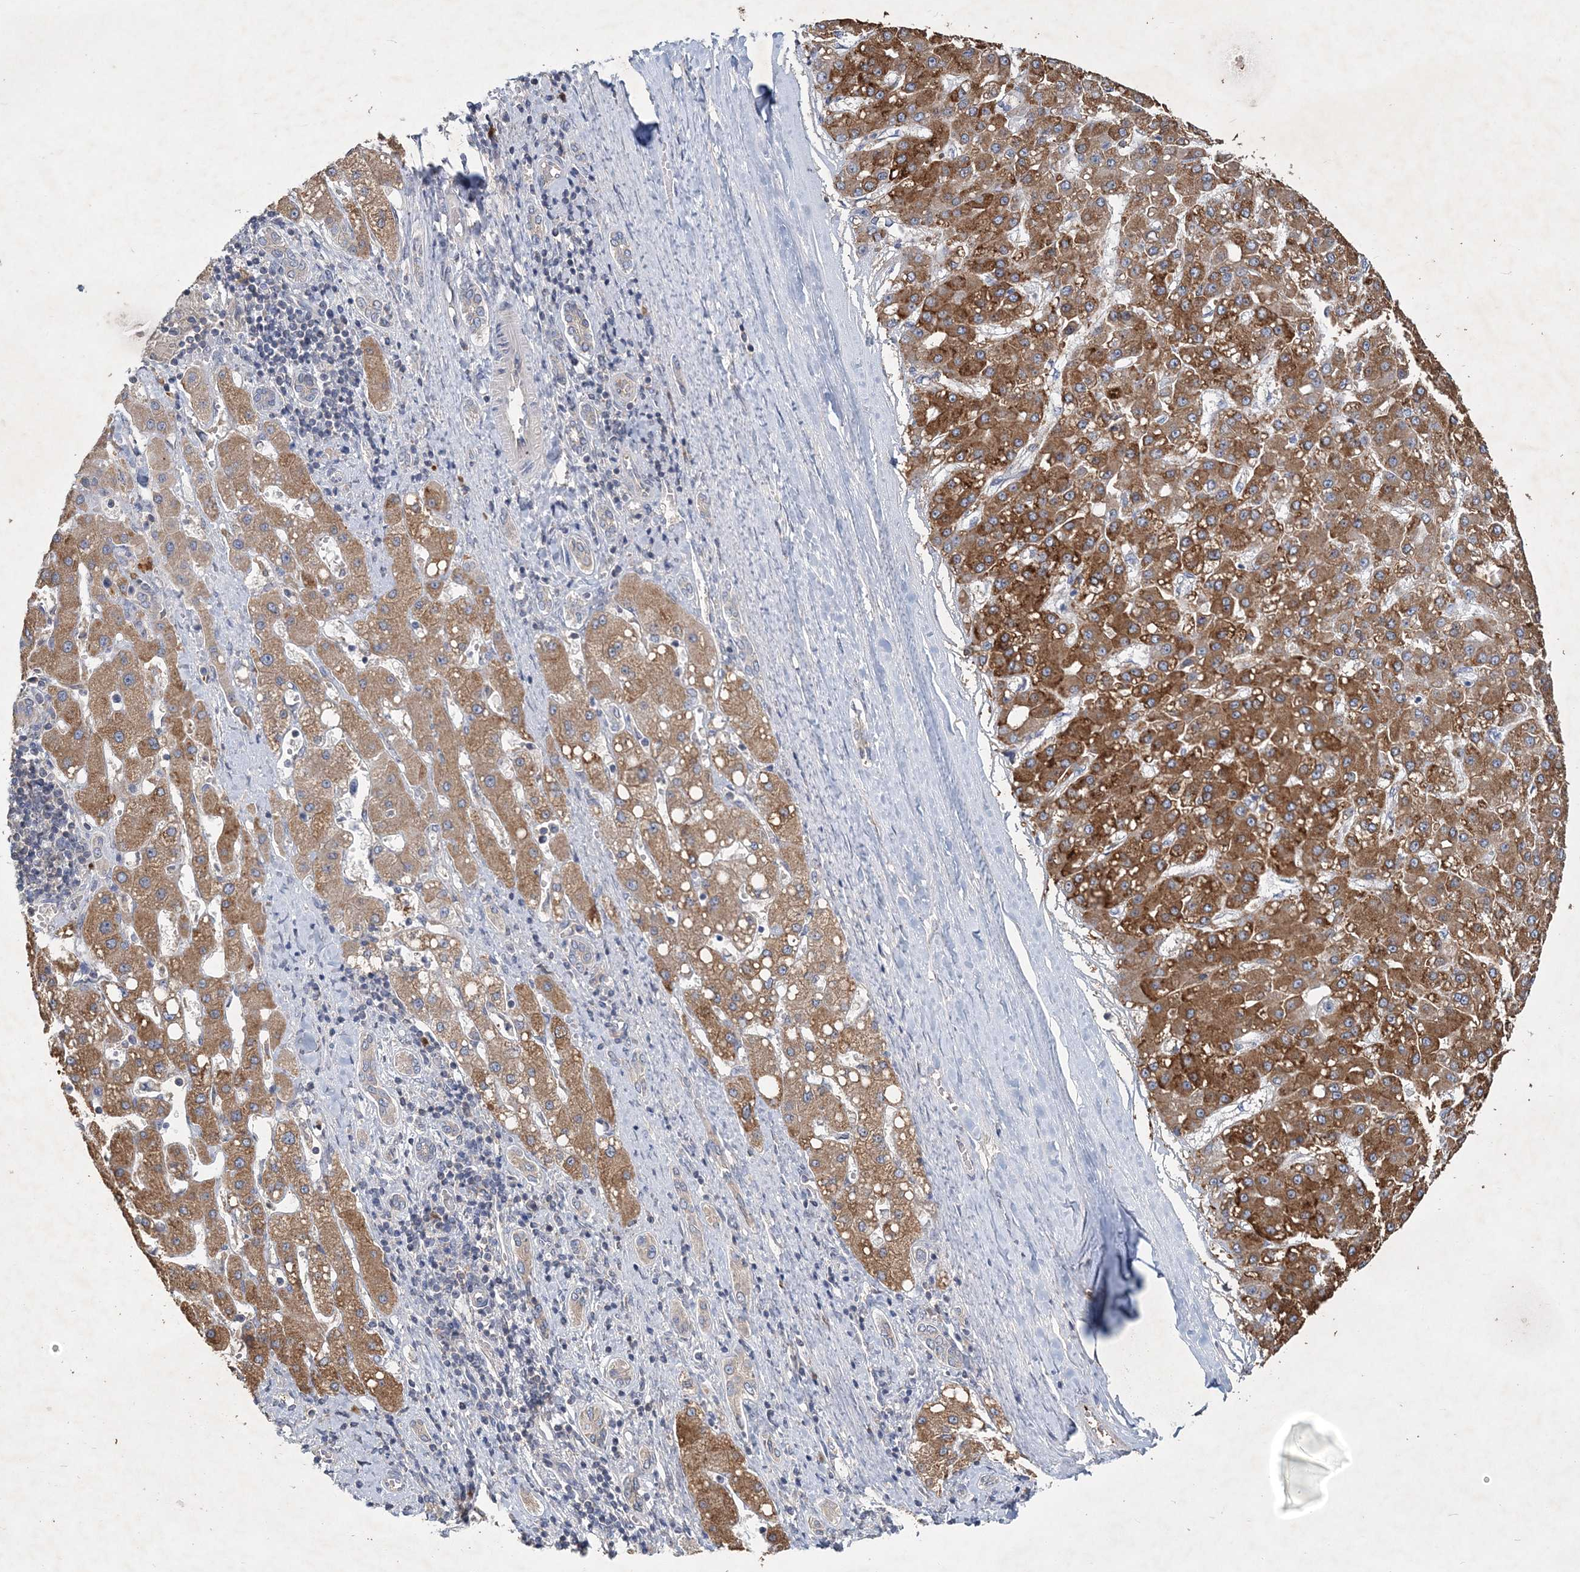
{"staining": {"intensity": "moderate", "quantity": ">75%", "location": "cytoplasmic/membranous"}, "tissue": "liver cancer", "cell_type": "Tumor cells", "image_type": "cancer", "snomed": [{"axis": "morphology", "description": "Carcinoma, Hepatocellular, NOS"}, {"axis": "topography", "description": "Liver"}], "caption": "The image demonstrates staining of liver cancer, revealing moderate cytoplasmic/membranous protein positivity (brown color) within tumor cells.", "gene": "RNF25", "patient": {"sex": "male", "age": 67}}